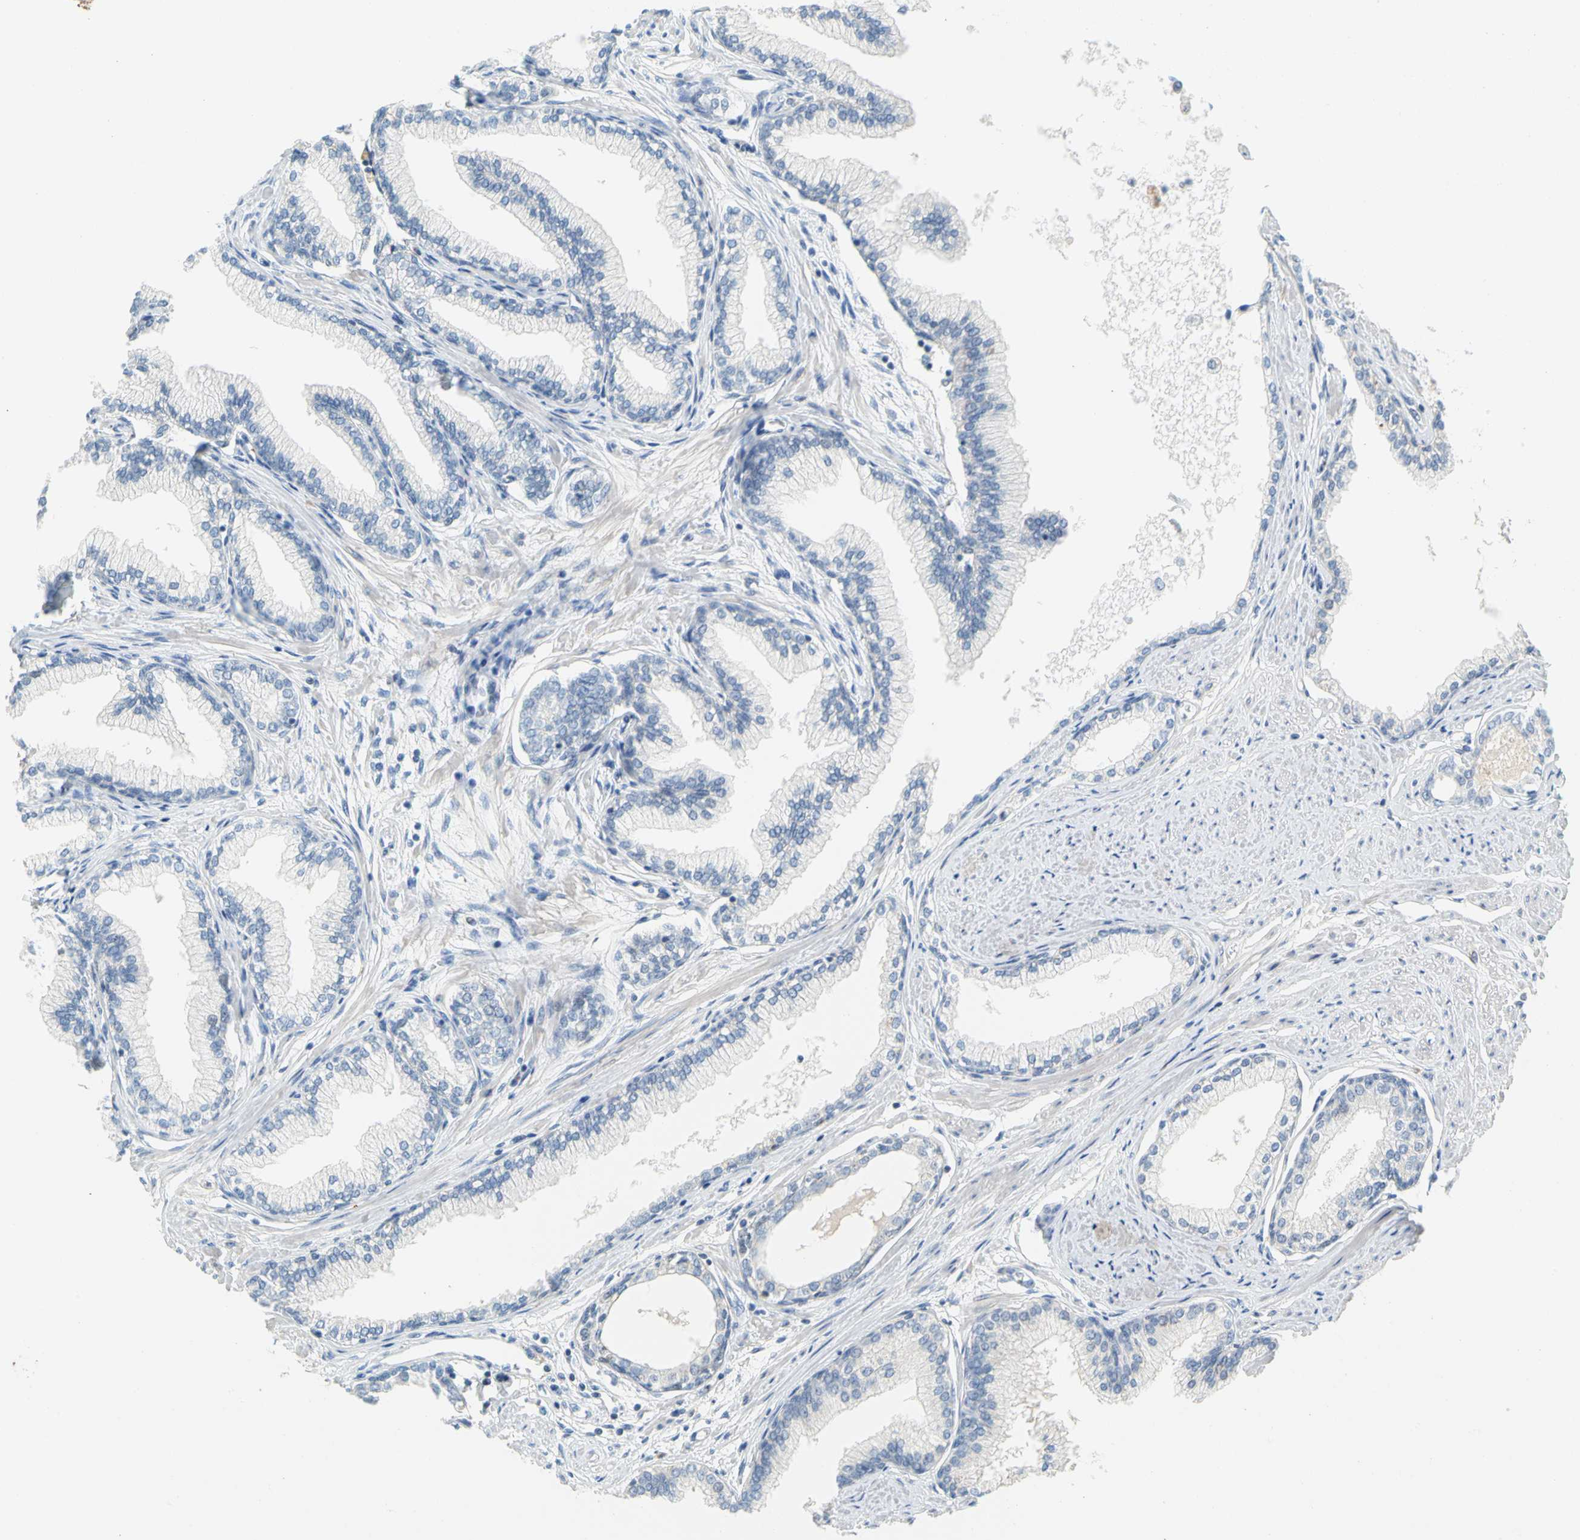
{"staining": {"intensity": "weak", "quantity": "<25%", "location": "cytoplasmic/membranous"}, "tissue": "prostate", "cell_type": "Glandular cells", "image_type": "normal", "snomed": [{"axis": "morphology", "description": "Normal tissue, NOS"}, {"axis": "topography", "description": "Prostate"}], "caption": "The photomicrograph reveals no significant positivity in glandular cells of prostate. (DAB immunohistochemistry (IHC) with hematoxylin counter stain).", "gene": "ENSG00000288796", "patient": {"sex": "male", "age": 64}}